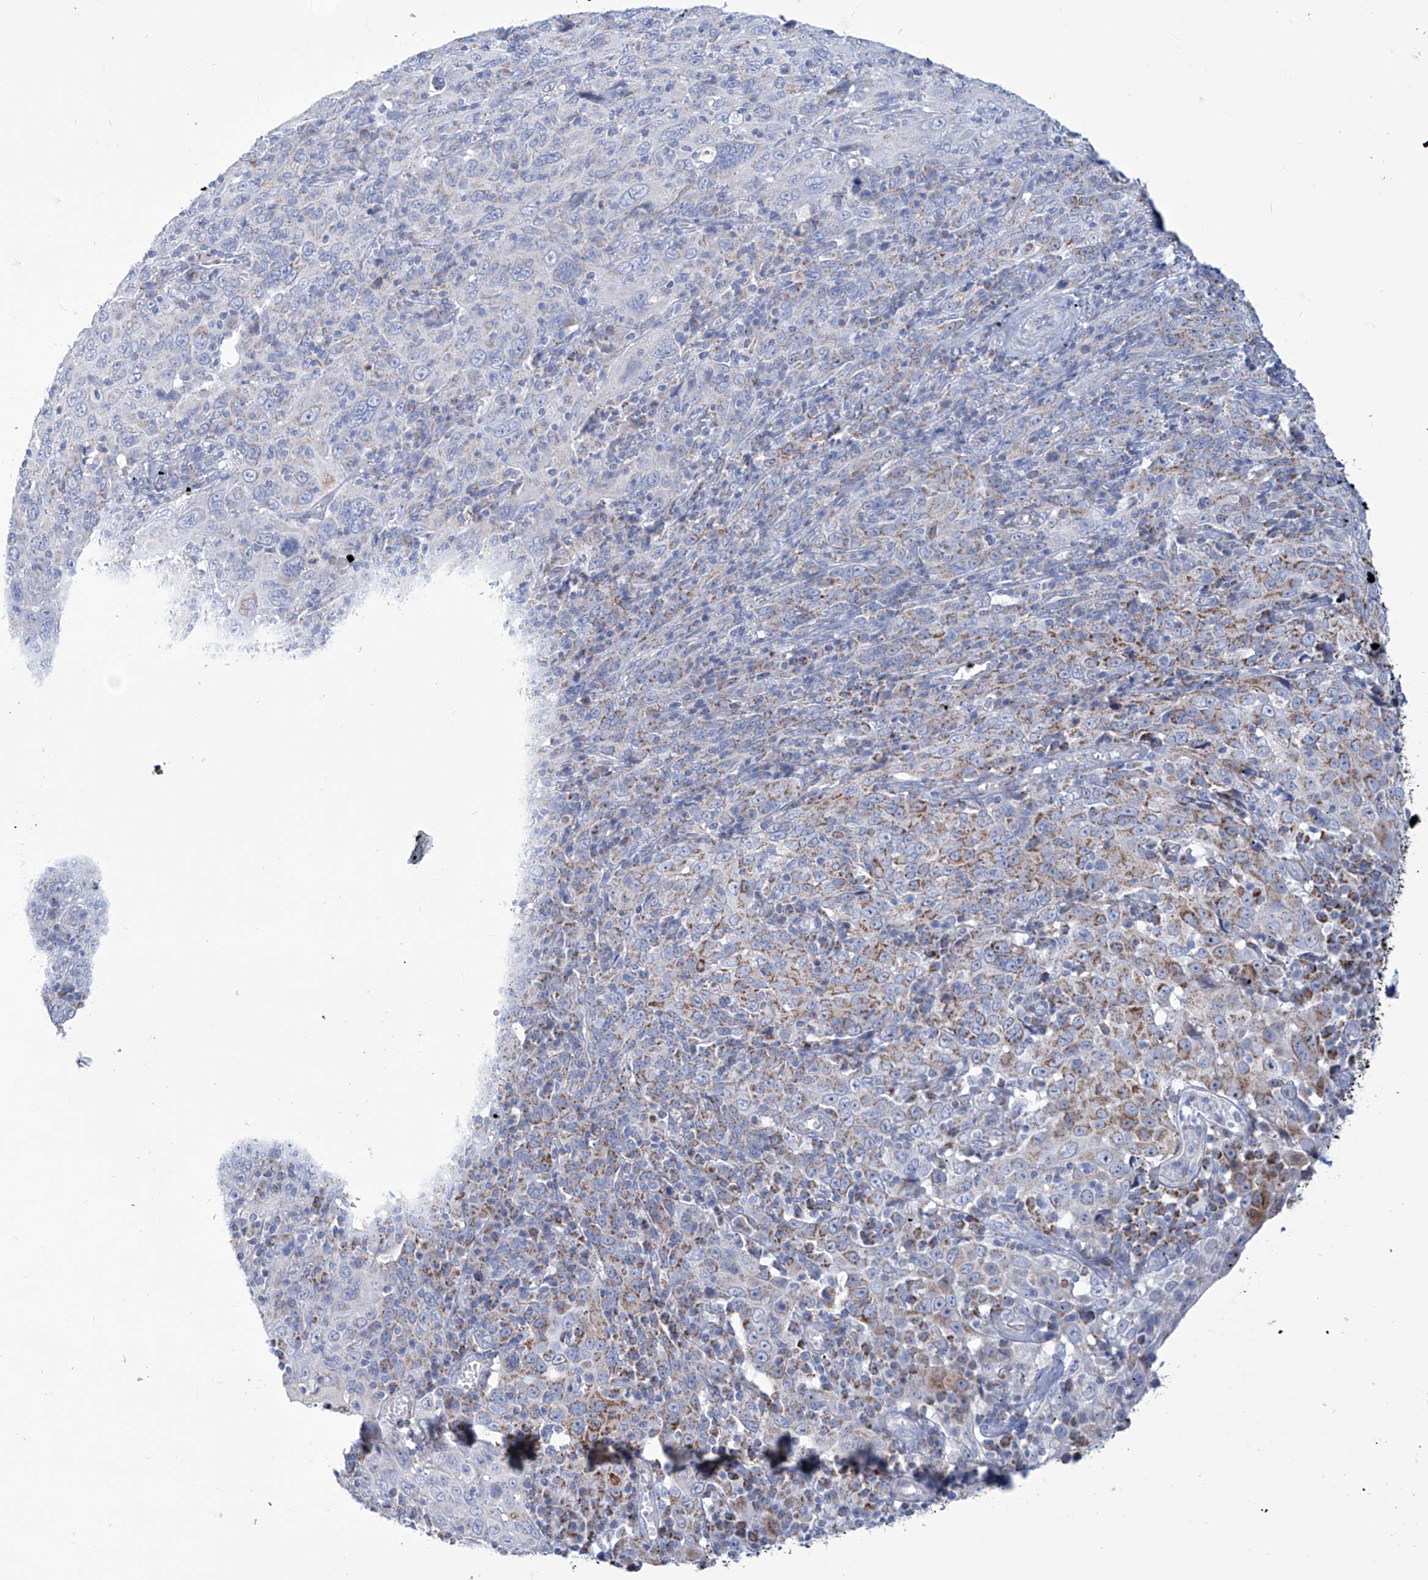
{"staining": {"intensity": "moderate", "quantity": "25%-75%", "location": "cytoplasmic/membranous"}, "tissue": "cervical cancer", "cell_type": "Tumor cells", "image_type": "cancer", "snomed": [{"axis": "morphology", "description": "Squamous cell carcinoma, NOS"}, {"axis": "topography", "description": "Cervix"}], "caption": "Cervical cancer (squamous cell carcinoma) stained with a protein marker reveals moderate staining in tumor cells.", "gene": "ALDH6A1", "patient": {"sex": "female", "age": 46}}